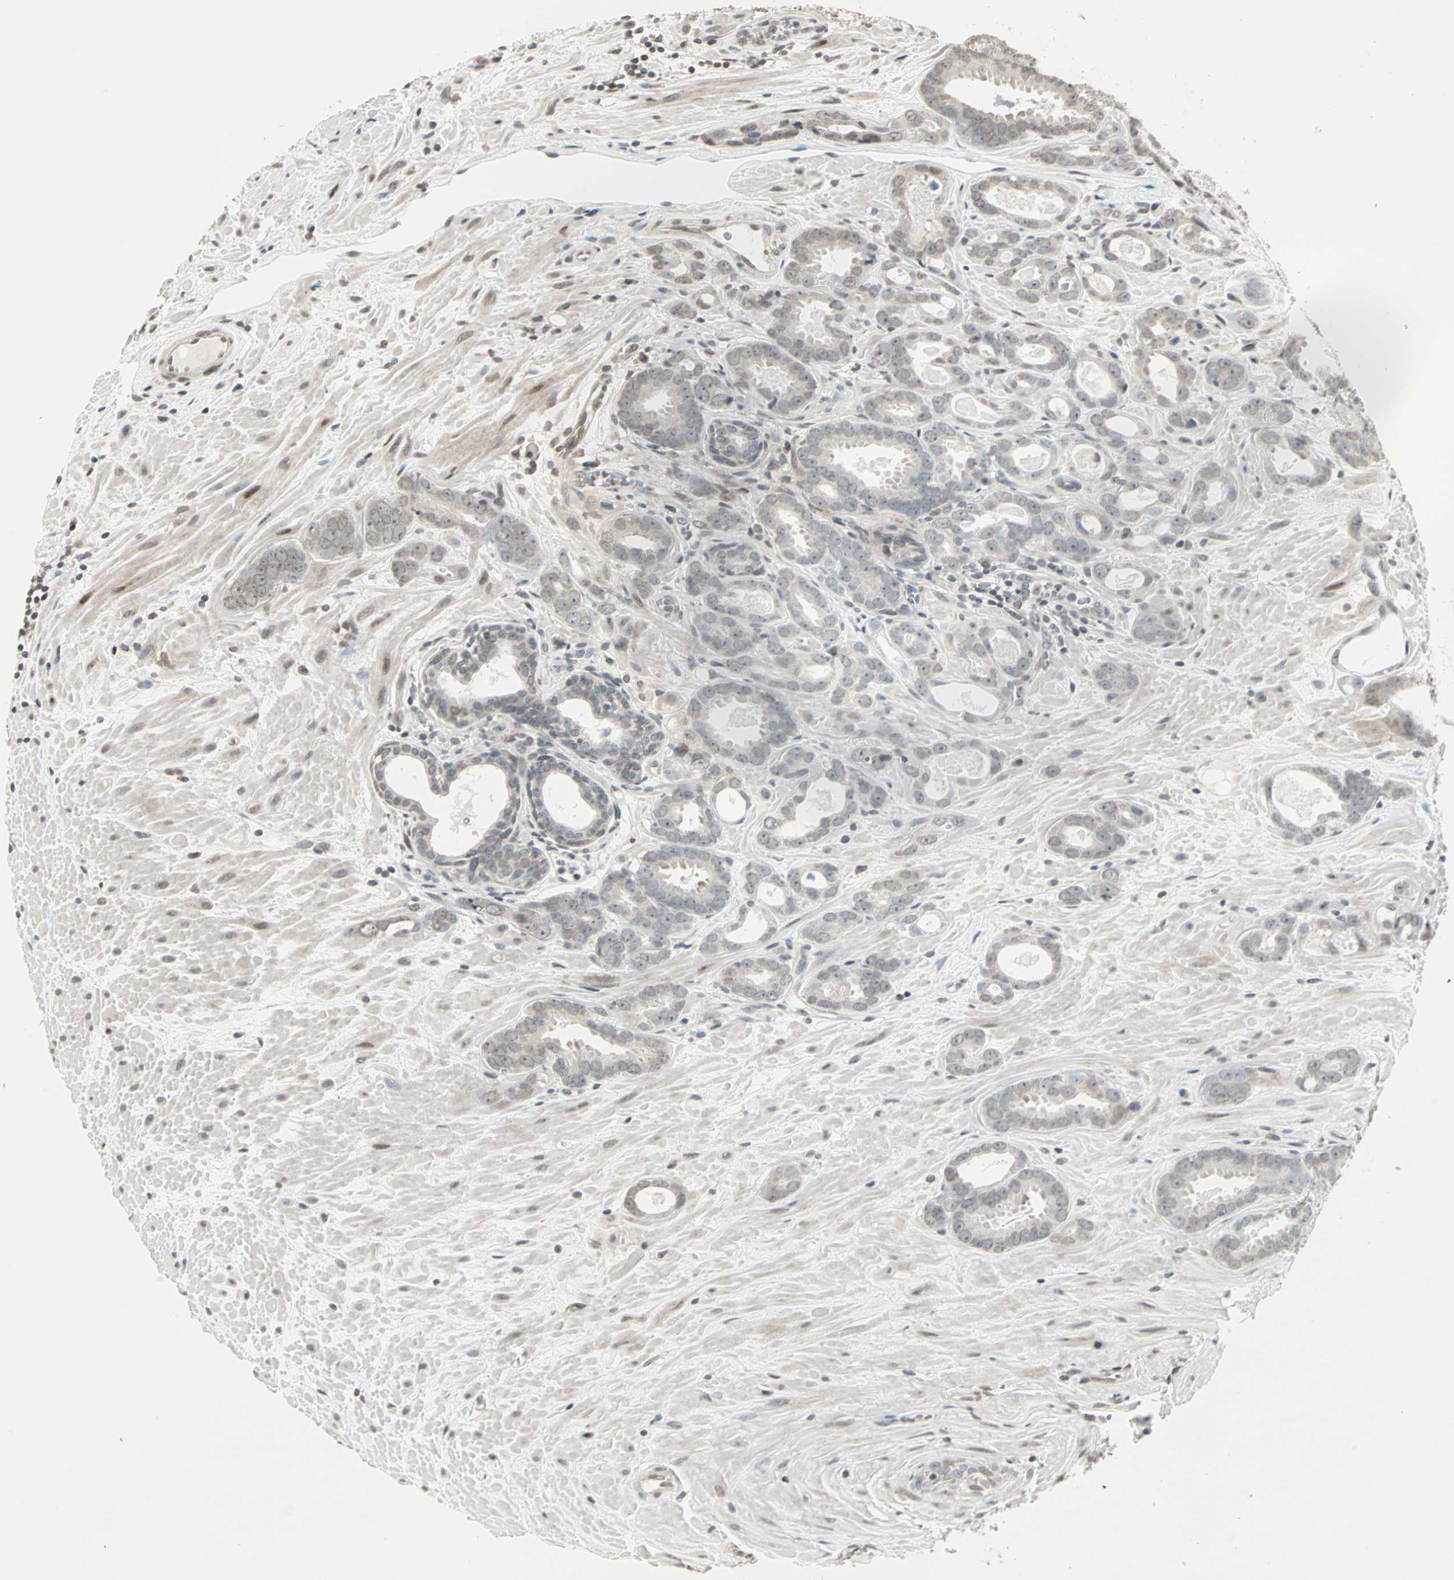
{"staining": {"intensity": "negative", "quantity": "none", "location": "none"}, "tissue": "prostate cancer", "cell_type": "Tumor cells", "image_type": "cancer", "snomed": [{"axis": "morphology", "description": "Adenocarcinoma, Low grade"}, {"axis": "topography", "description": "Prostate"}], "caption": "IHC histopathology image of human prostate cancer (low-grade adenocarcinoma) stained for a protein (brown), which reveals no positivity in tumor cells.", "gene": "CBLC", "patient": {"sex": "male", "age": 57}}